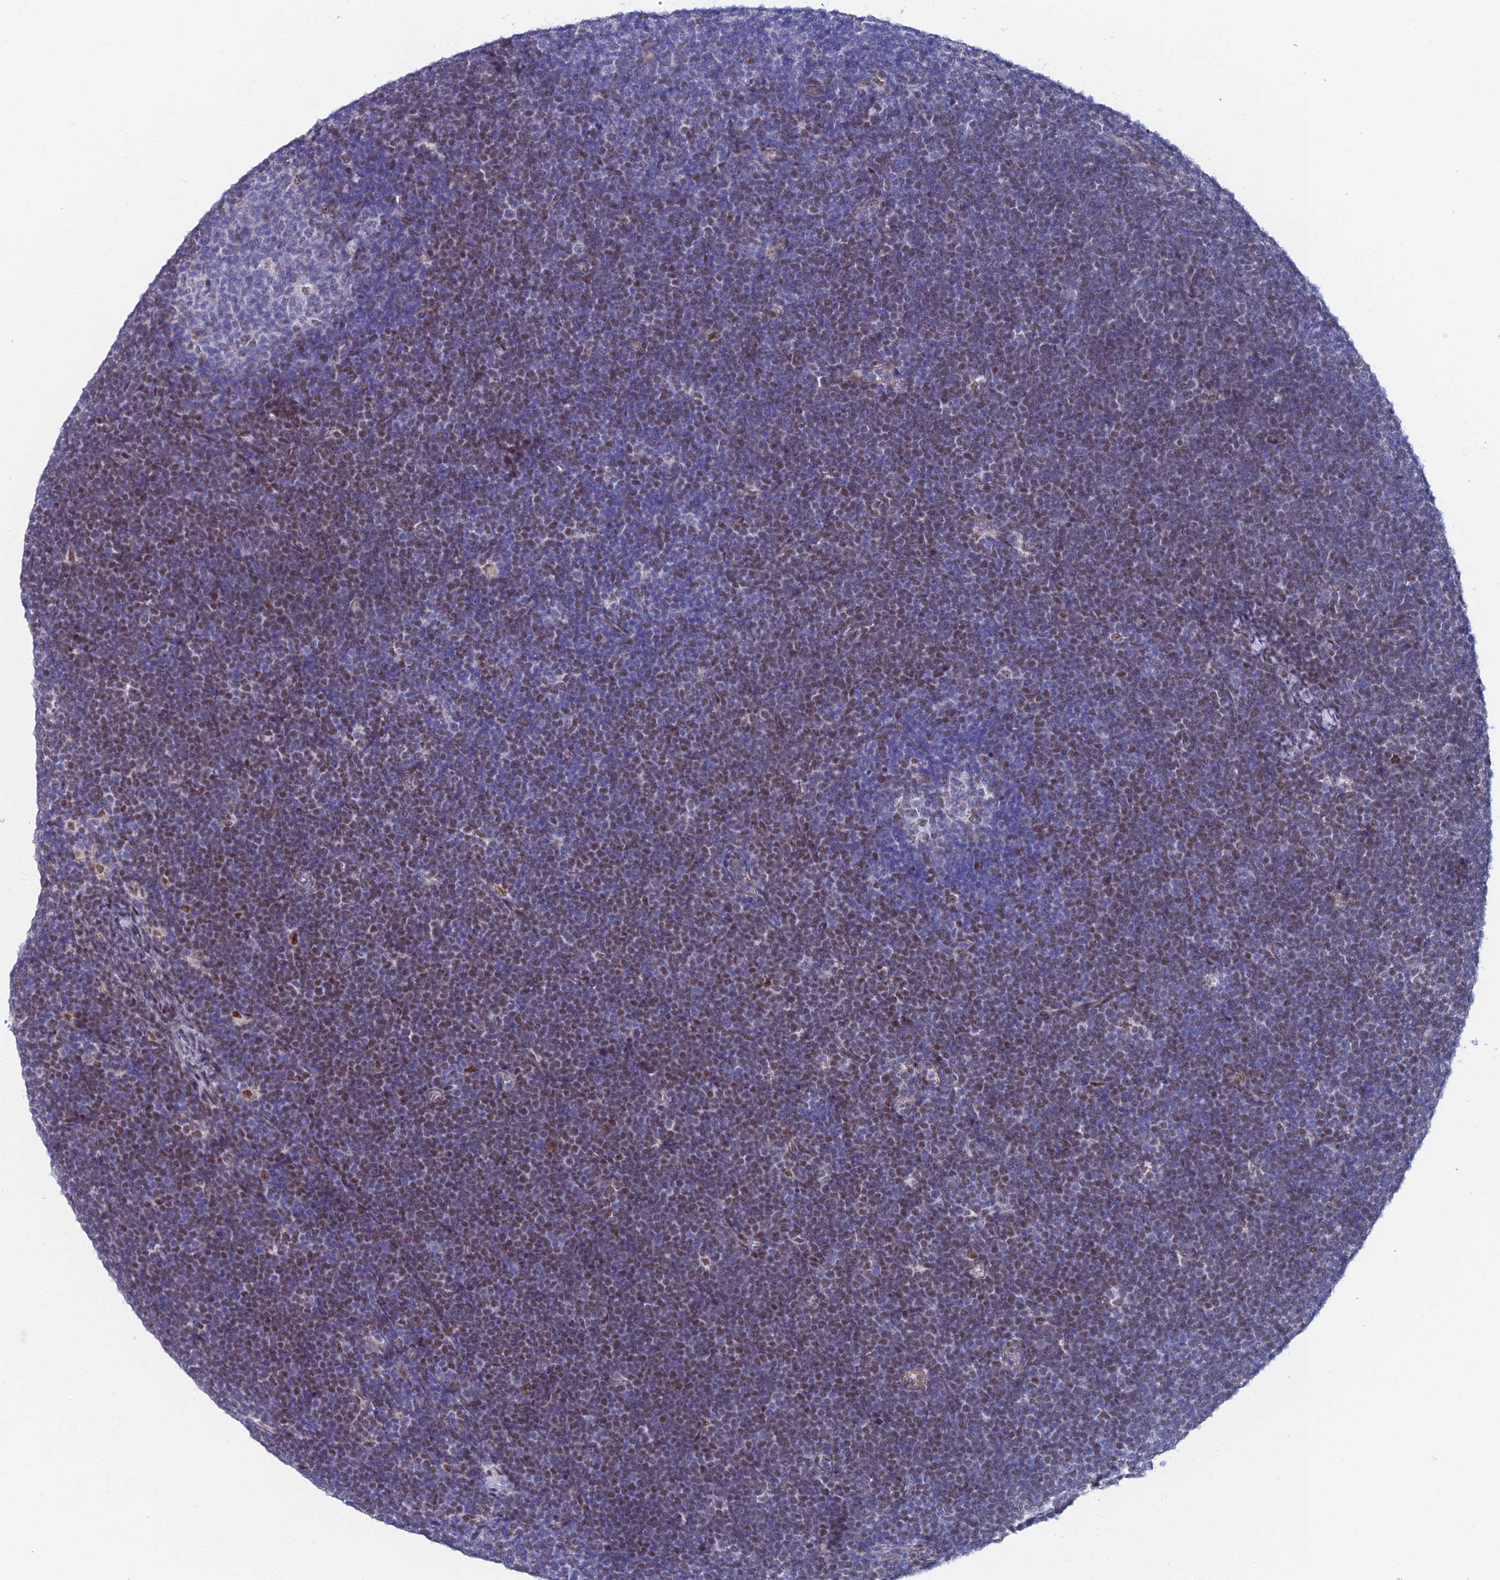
{"staining": {"intensity": "weak", "quantity": "25%-75%", "location": "nuclear"}, "tissue": "lymphoma", "cell_type": "Tumor cells", "image_type": "cancer", "snomed": [{"axis": "morphology", "description": "Malignant lymphoma, non-Hodgkin's type, High grade"}, {"axis": "topography", "description": "Lymph node"}], "caption": "The micrograph shows a brown stain indicating the presence of a protein in the nuclear of tumor cells in lymphoma.", "gene": "TRIM24", "patient": {"sex": "male", "age": 13}}